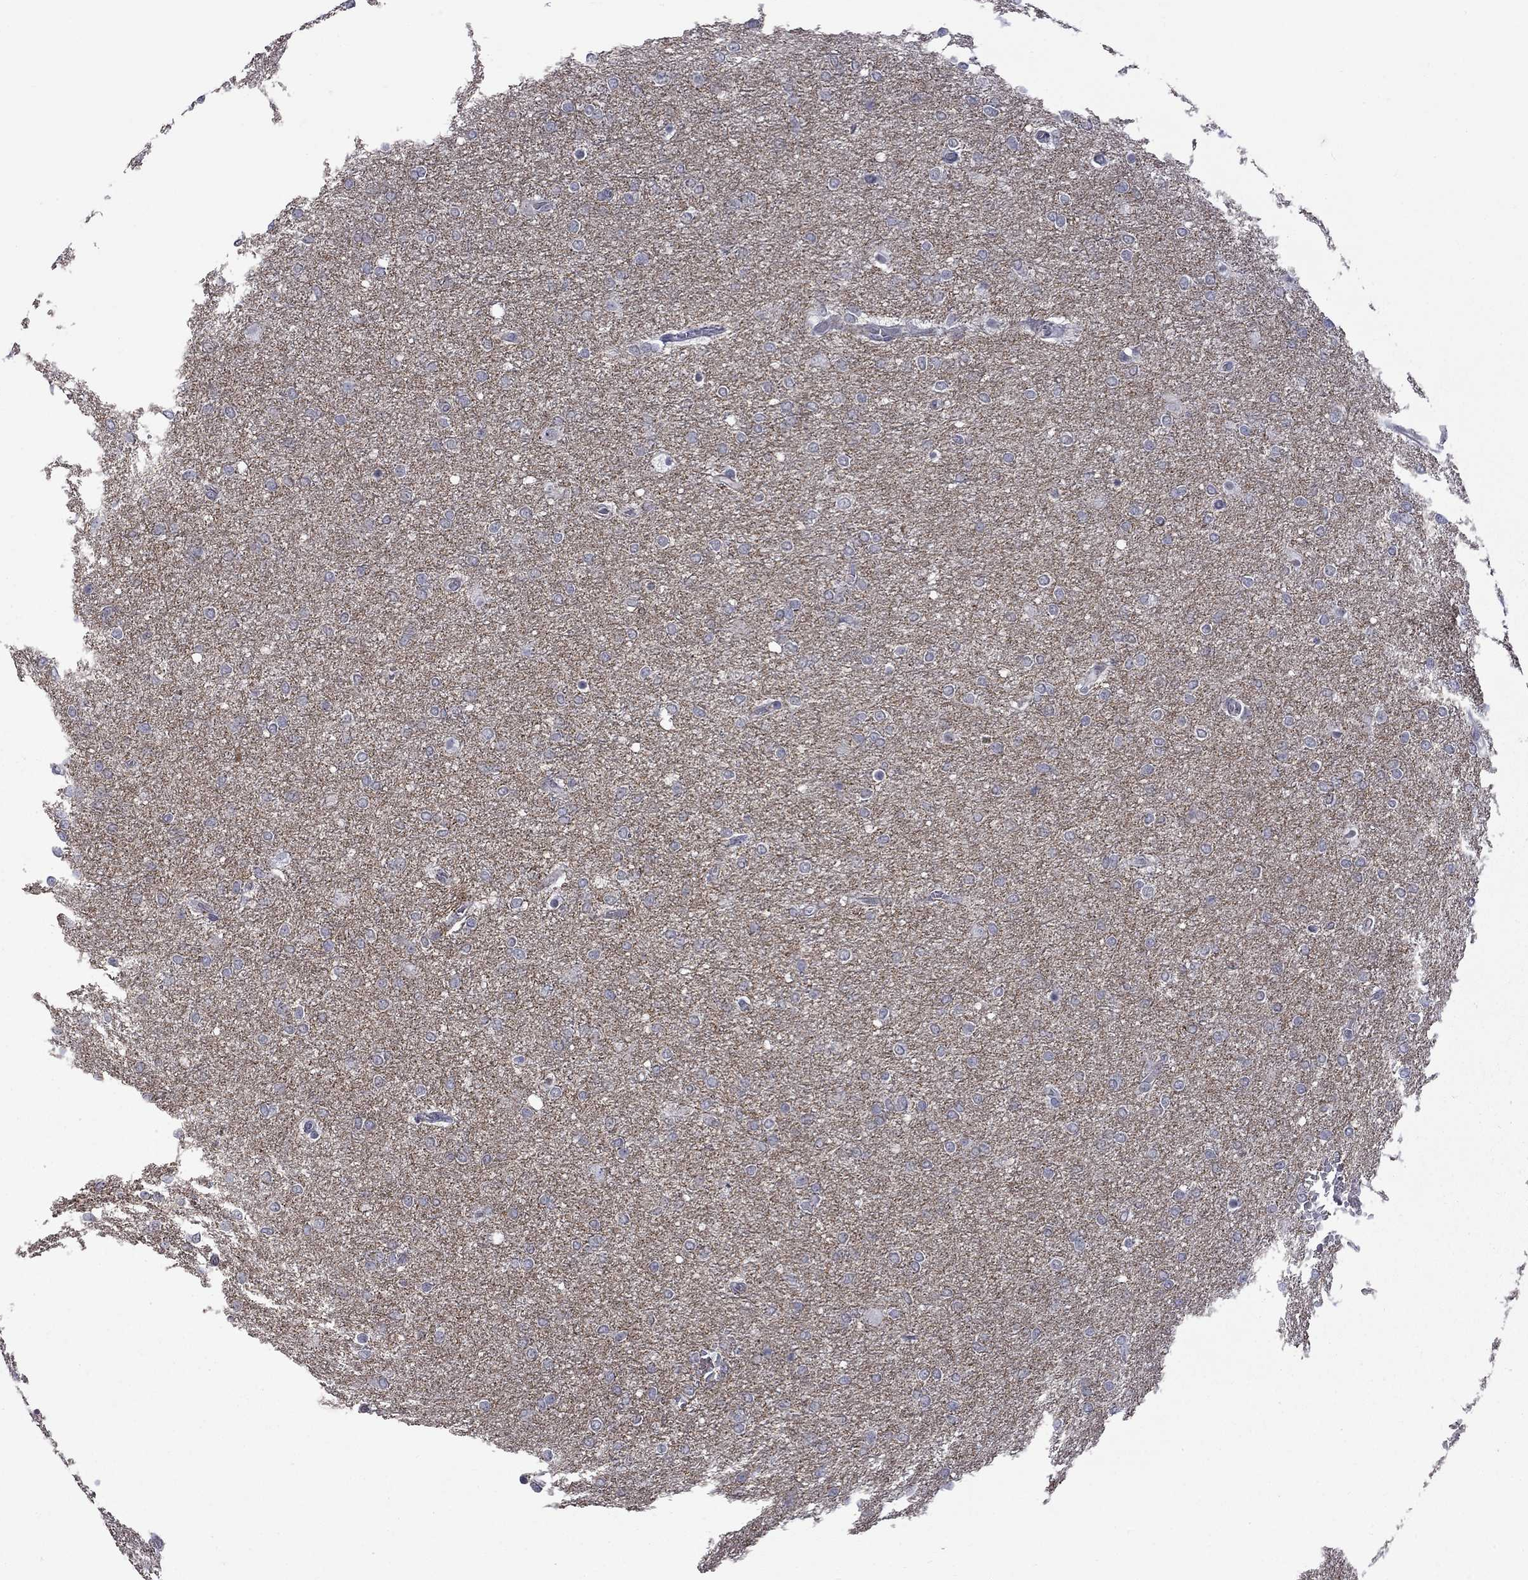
{"staining": {"intensity": "negative", "quantity": "none", "location": "none"}, "tissue": "glioma", "cell_type": "Tumor cells", "image_type": "cancer", "snomed": [{"axis": "morphology", "description": "Glioma, malignant, High grade"}, {"axis": "topography", "description": "Brain"}], "caption": "A micrograph of glioma stained for a protein reveals no brown staining in tumor cells. (DAB immunohistochemistry, high magnification).", "gene": "GSG1L", "patient": {"sex": "female", "age": 61}}